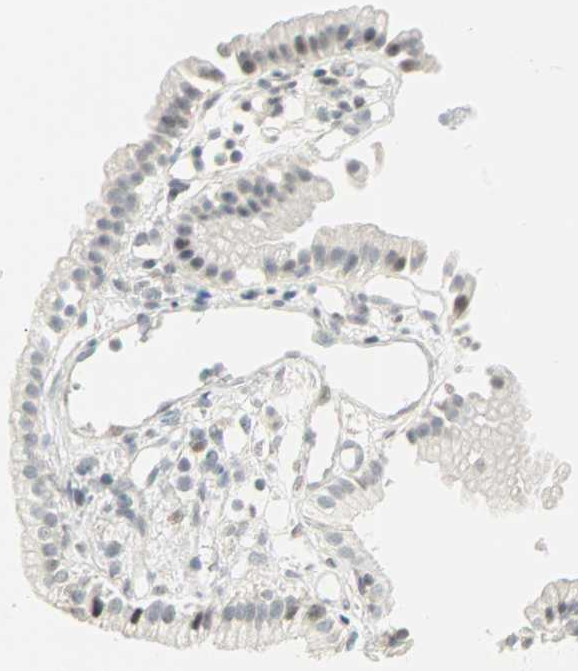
{"staining": {"intensity": "weak", "quantity": "<25%", "location": "none"}, "tissue": "gallbladder", "cell_type": "Glandular cells", "image_type": "normal", "snomed": [{"axis": "morphology", "description": "Normal tissue, NOS"}, {"axis": "topography", "description": "Gallbladder"}], "caption": "There is no significant expression in glandular cells of gallbladder. (DAB (3,3'-diaminobenzidine) immunohistochemistry, high magnification).", "gene": "SMAD3", "patient": {"sex": "male", "age": 65}}